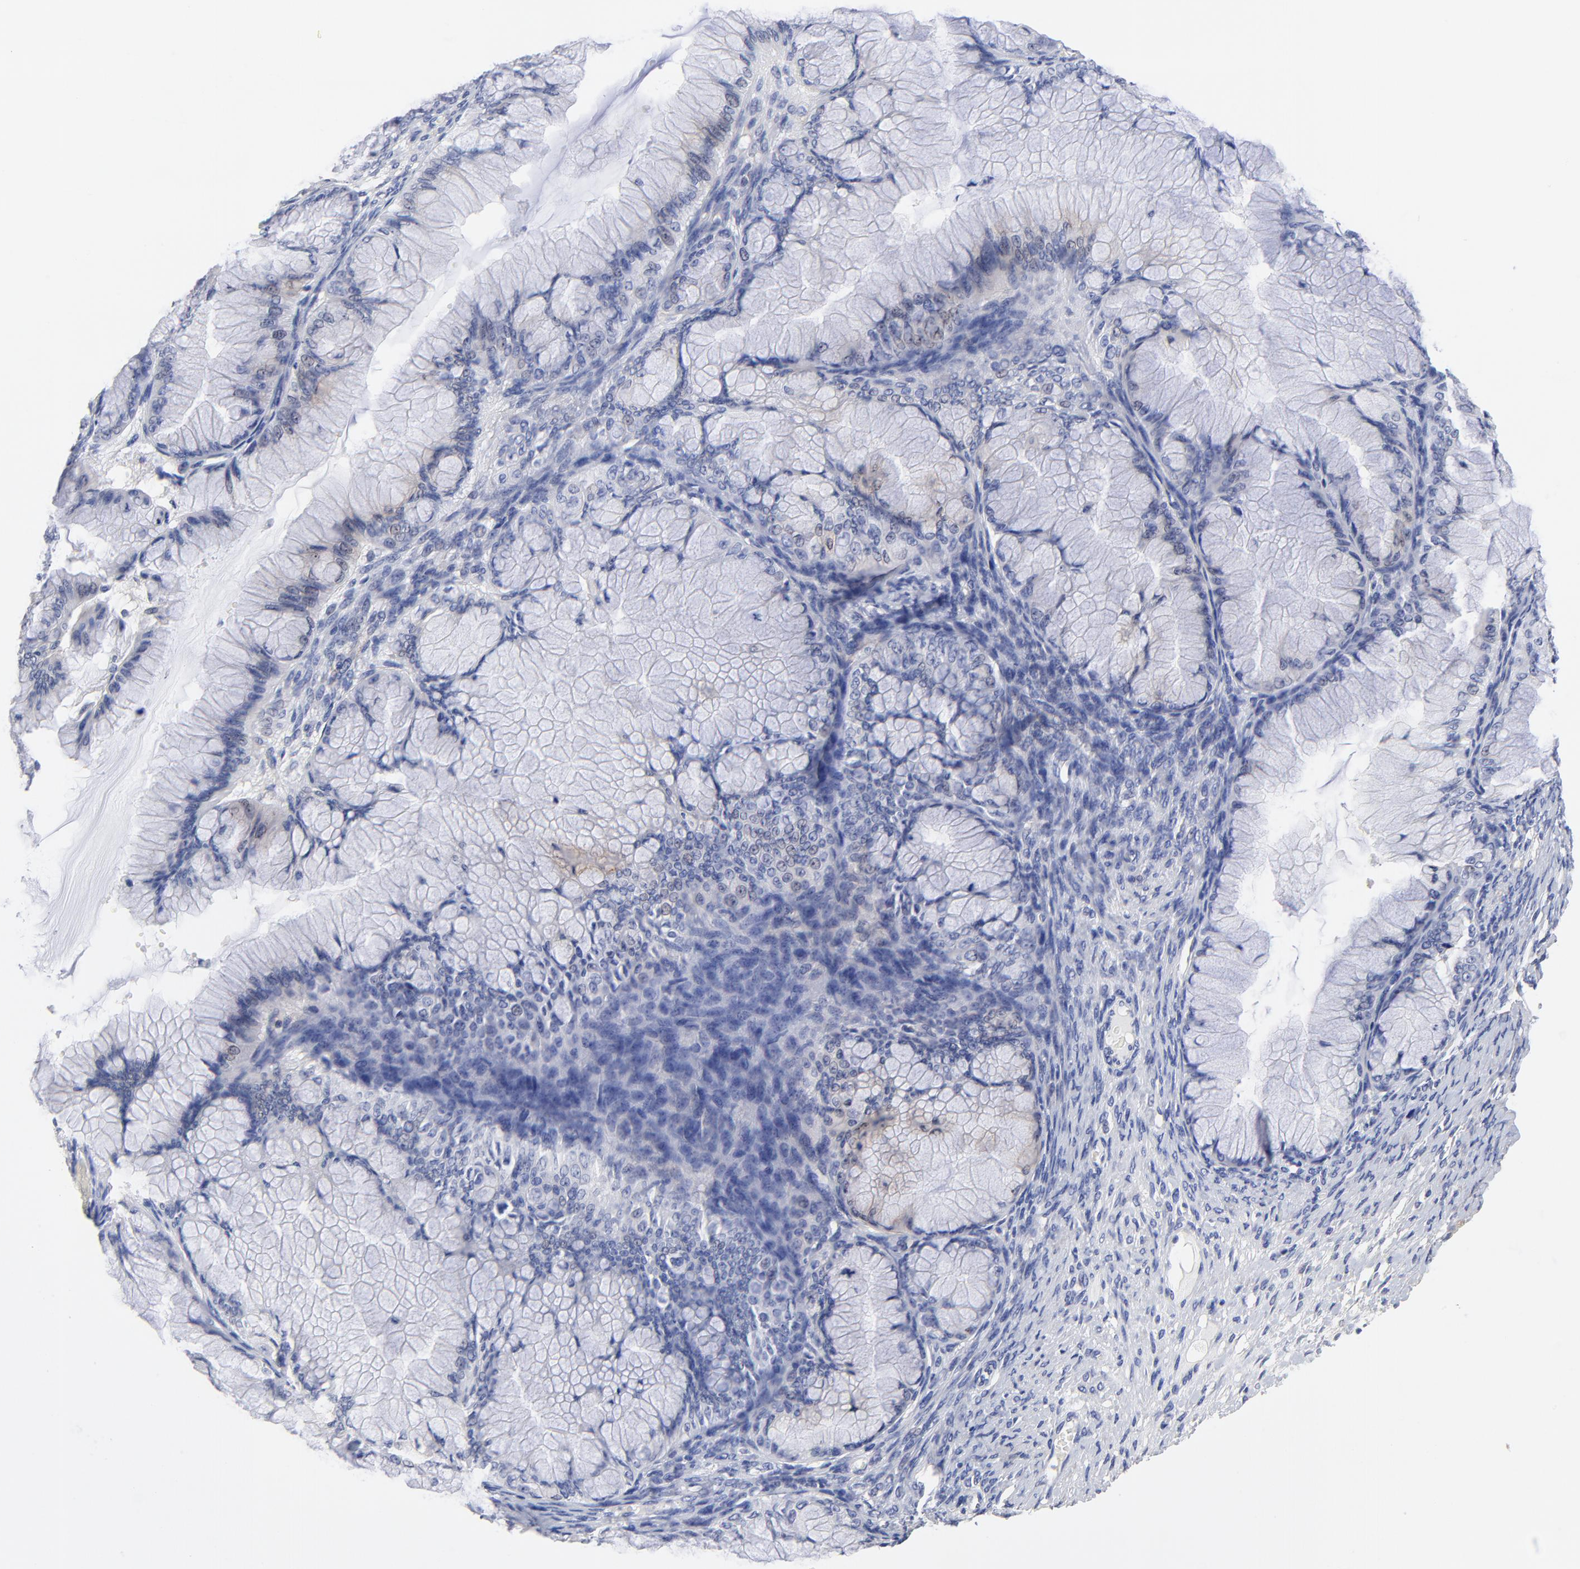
{"staining": {"intensity": "negative", "quantity": "none", "location": "none"}, "tissue": "ovarian cancer", "cell_type": "Tumor cells", "image_type": "cancer", "snomed": [{"axis": "morphology", "description": "Cystadenocarcinoma, mucinous, NOS"}, {"axis": "topography", "description": "Ovary"}], "caption": "An immunohistochemistry (IHC) image of mucinous cystadenocarcinoma (ovarian) is shown. There is no staining in tumor cells of mucinous cystadenocarcinoma (ovarian).", "gene": "TWNK", "patient": {"sex": "female", "age": 63}}